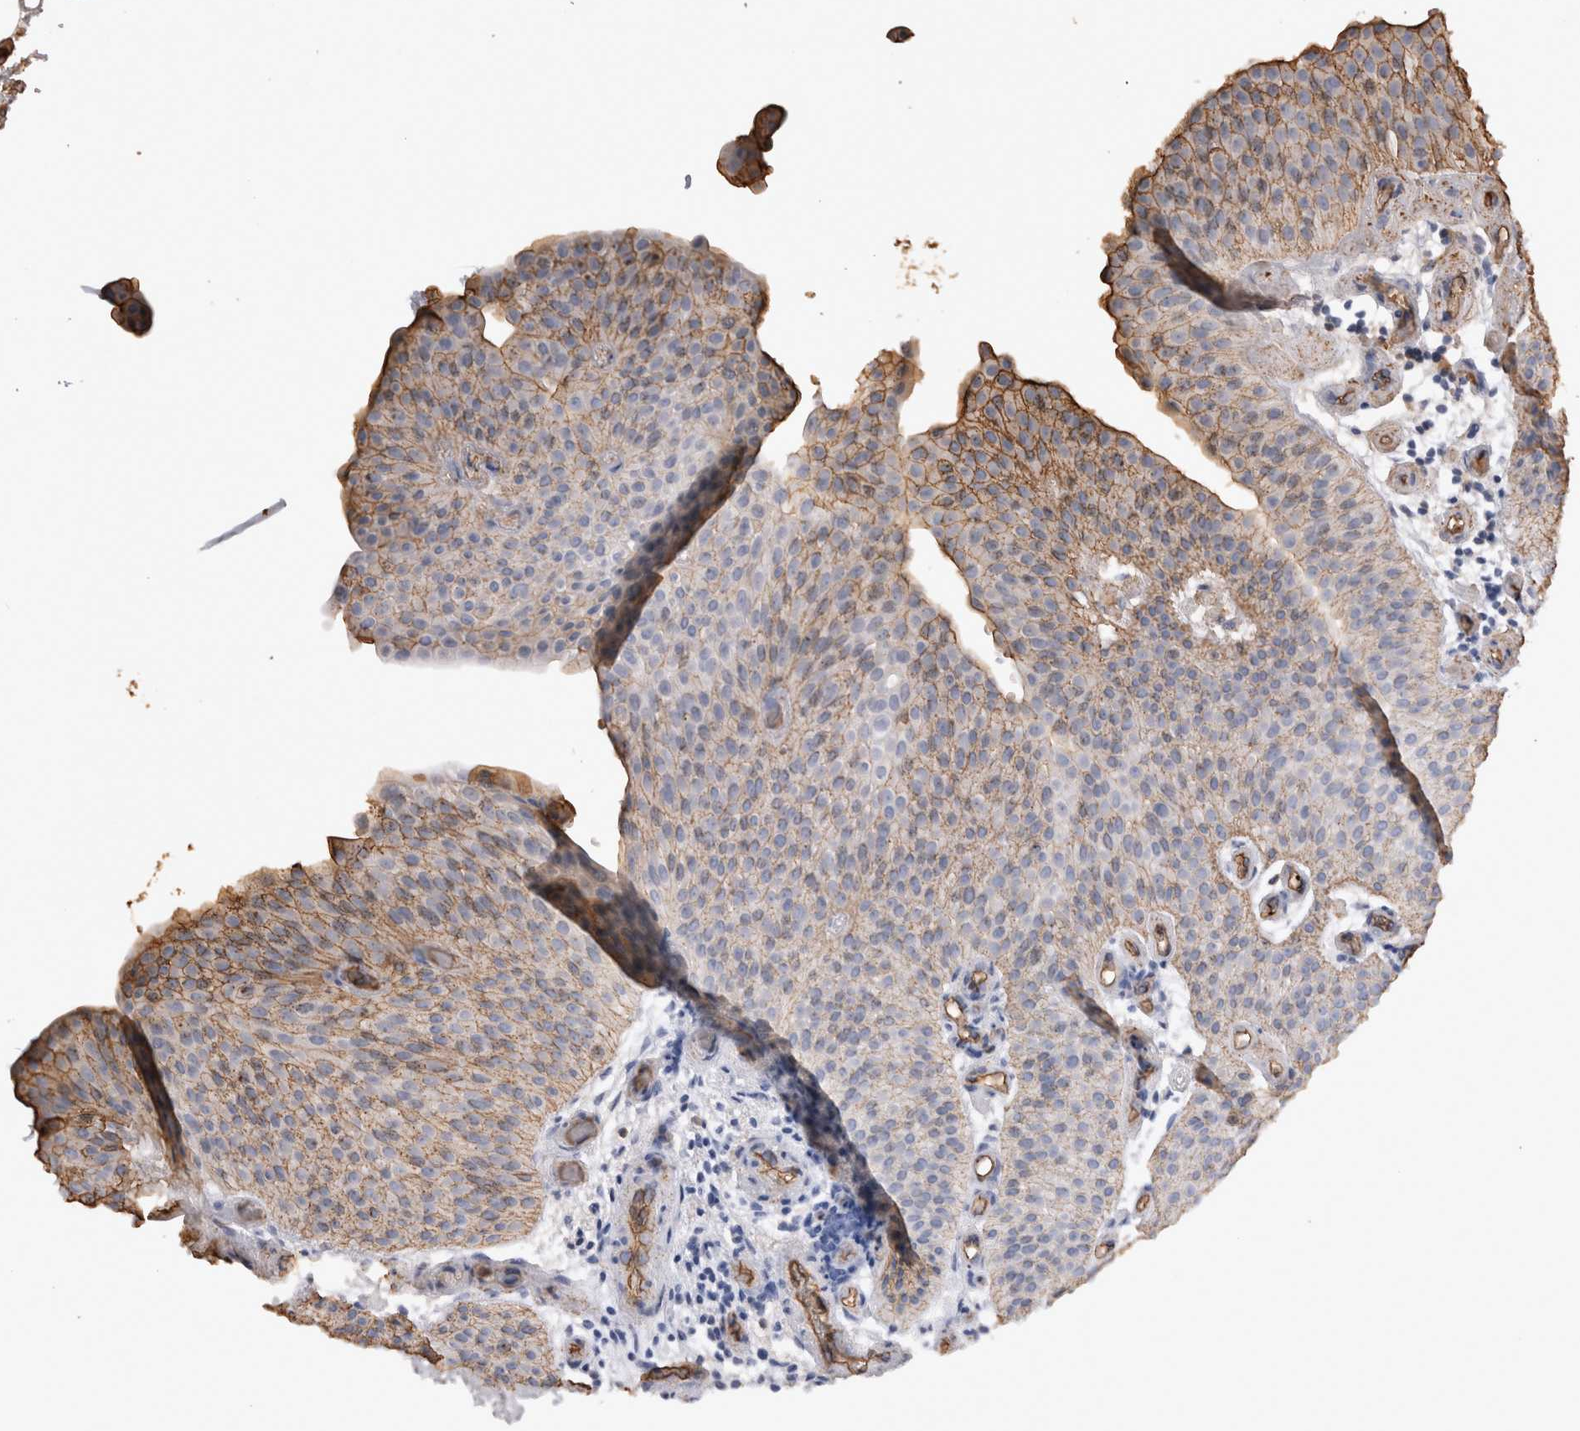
{"staining": {"intensity": "moderate", "quantity": "25%-75%", "location": "cytoplasmic/membranous"}, "tissue": "urothelial cancer", "cell_type": "Tumor cells", "image_type": "cancer", "snomed": [{"axis": "morphology", "description": "Urothelial carcinoma, Low grade"}, {"axis": "topography", "description": "Urinary bladder"}], "caption": "The histopathology image displays a brown stain indicating the presence of a protein in the cytoplasmic/membranous of tumor cells in low-grade urothelial carcinoma.", "gene": "IL17RC", "patient": {"sex": "female", "age": 60}}